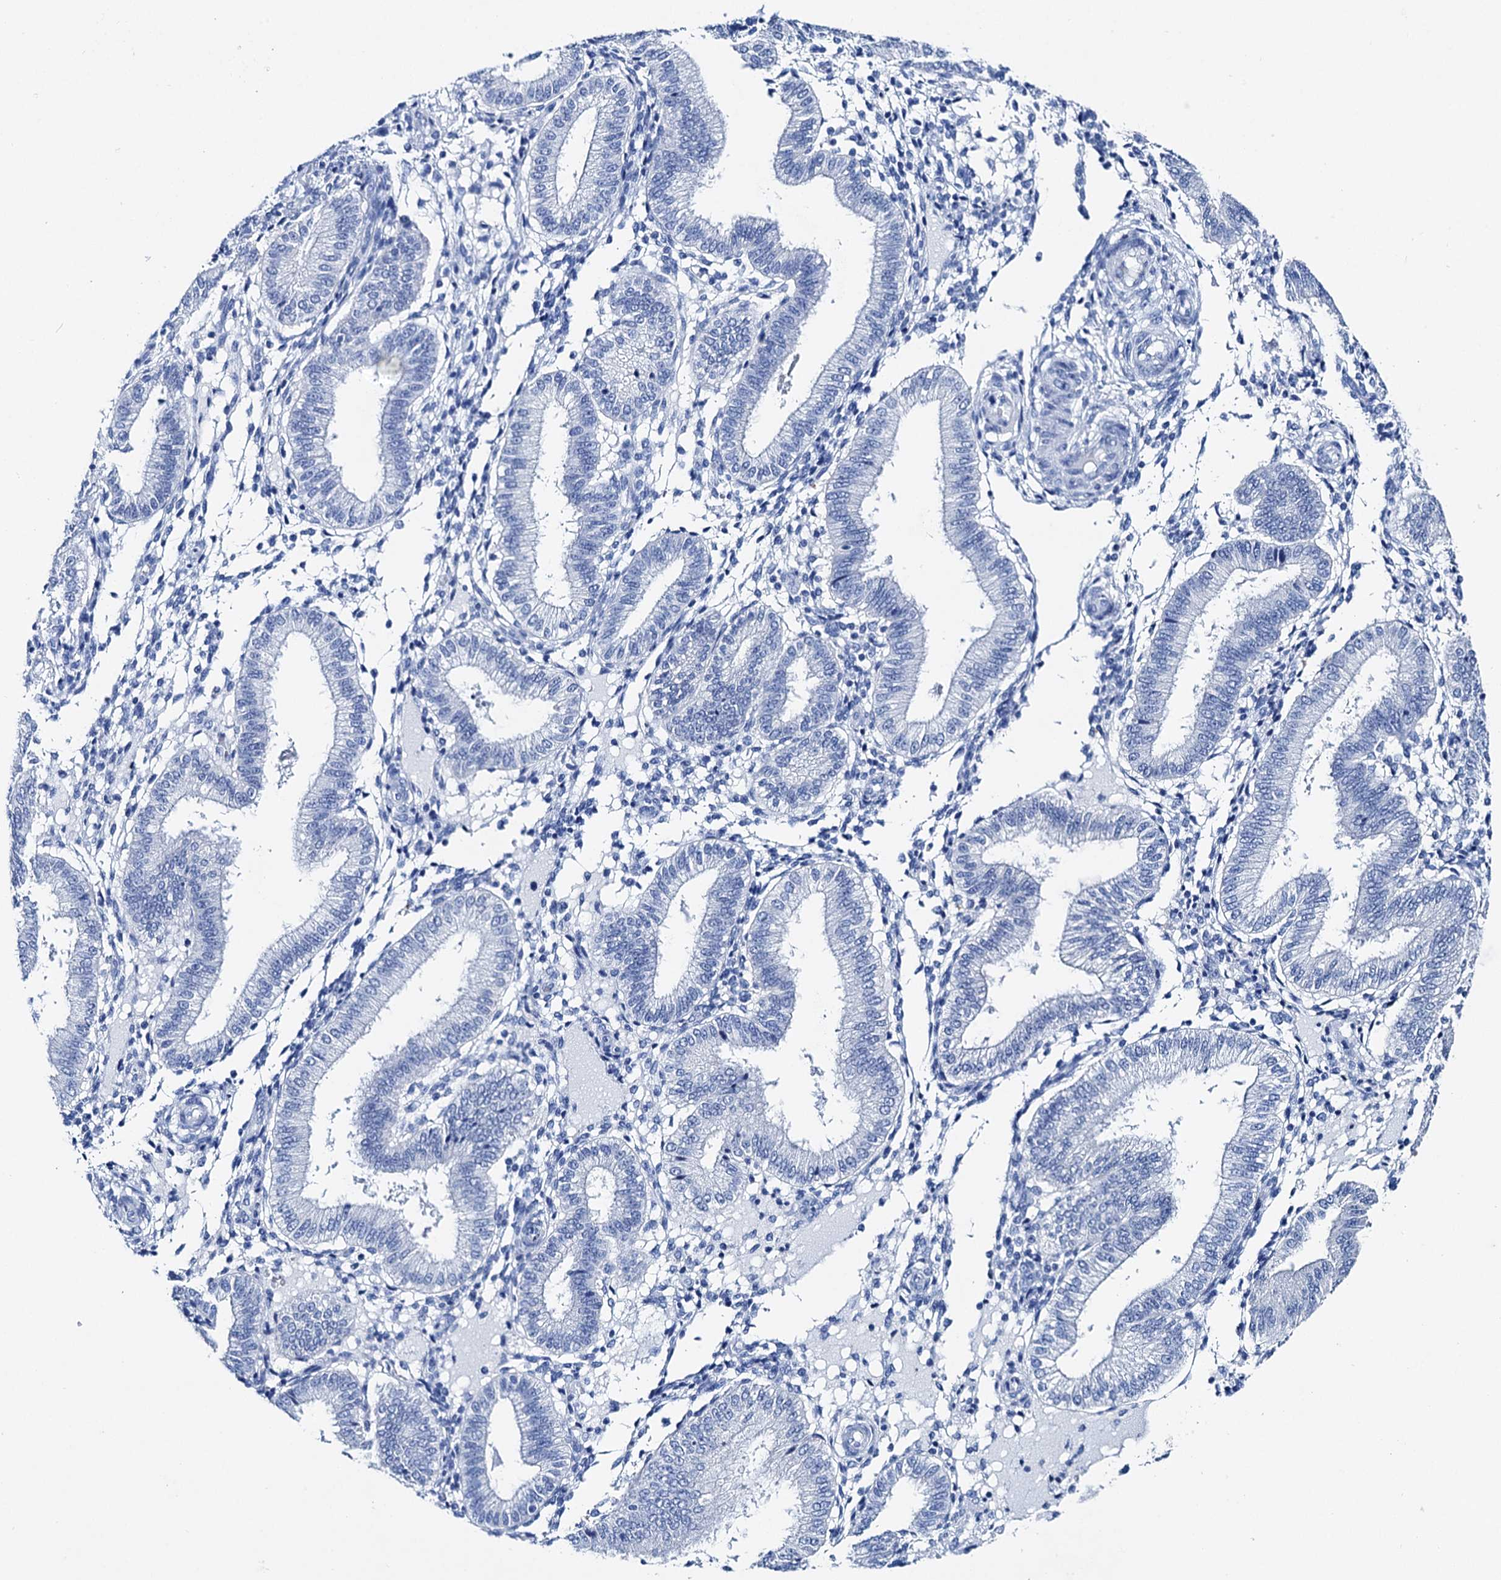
{"staining": {"intensity": "negative", "quantity": "none", "location": "none"}, "tissue": "endometrium", "cell_type": "Cells in endometrial stroma", "image_type": "normal", "snomed": [{"axis": "morphology", "description": "Normal tissue, NOS"}, {"axis": "topography", "description": "Endometrium"}], "caption": "Human endometrium stained for a protein using immunohistochemistry demonstrates no staining in cells in endometrial stroma.", "gene": "BRINP1", "patient": {"sex": "female", "age": 39}}